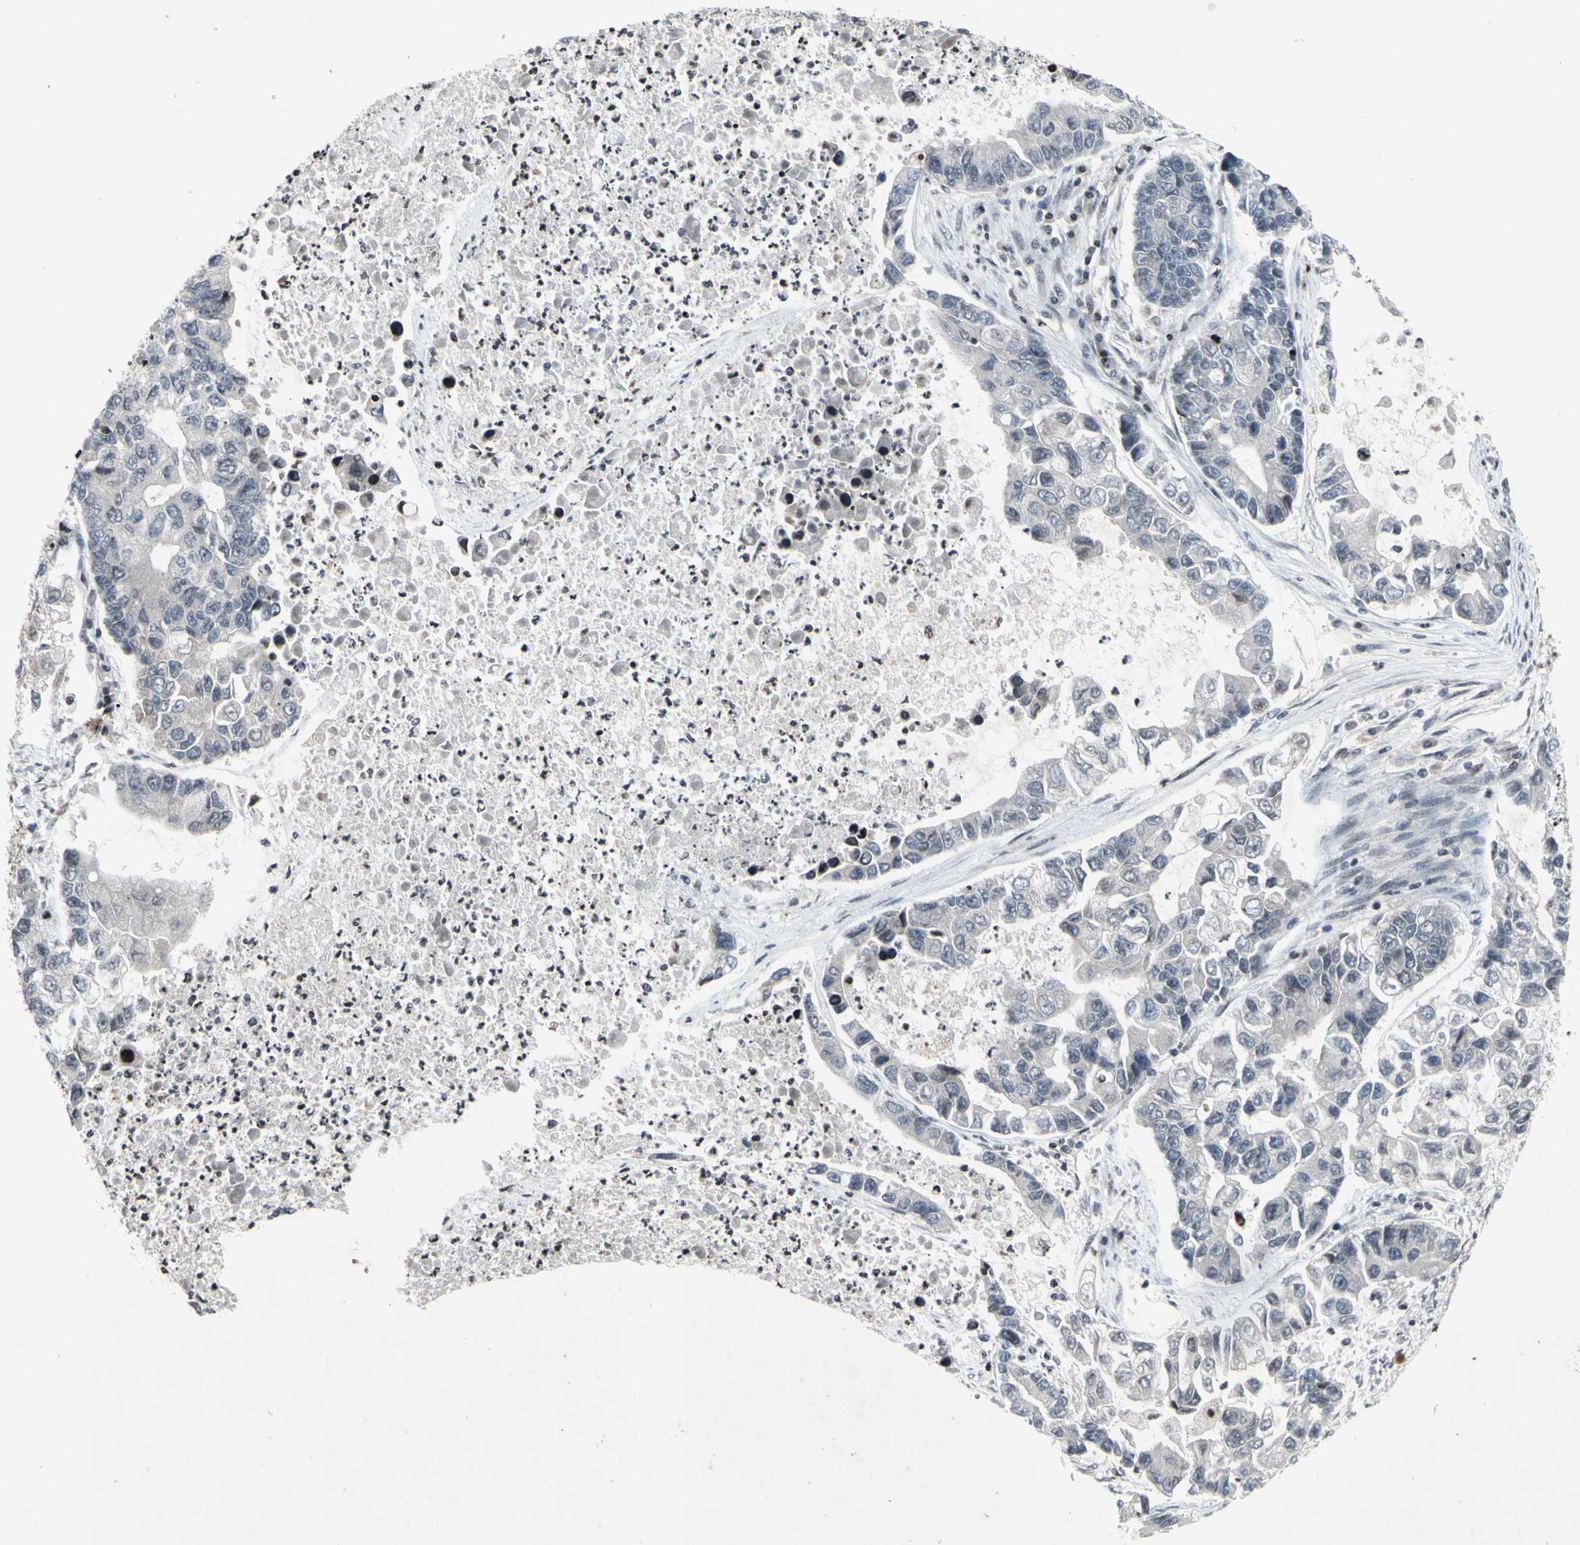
{"staining": {"intensity": "negative", "quantity": "none", "location": "none"}, "tissue": "lung cancer", "cell_type": "Tumor cells", "image_type": "cancer", "snomed": [{"axis": "morphology", "description": "Adenocarcinoma, NOS"}, {"axis": "topography", "description": "Lung"}], "caption": "Tumor cells are negative for brown protein staining in lung adenocarcinoma.", "gene": "XPO1", "patient": {"sex": "female", "age": 51}}